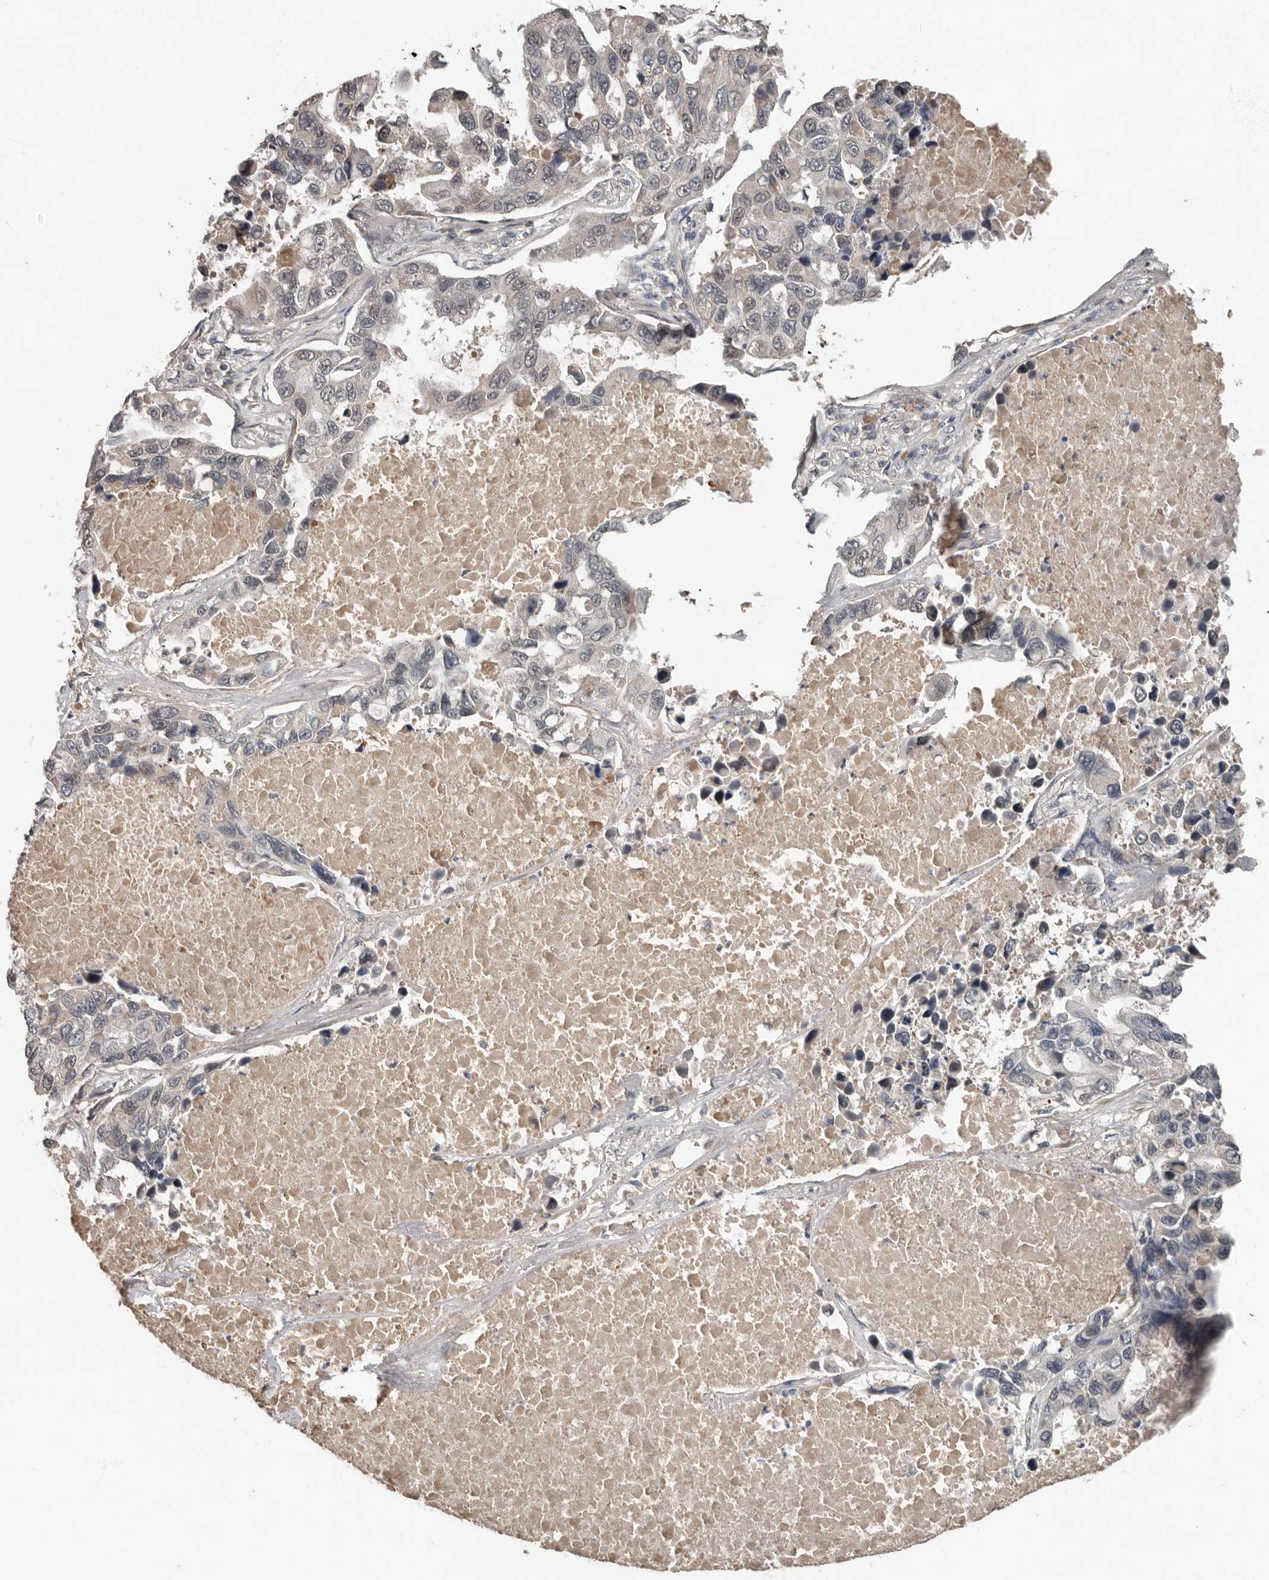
{"staining": {"intensity": "negative", "quantity": "none", "location": "none"}, "tissue": "lung cancer", "cell_type": "Tumor cells", "image_type": "cancer", "snomed": [{"axis": "morphology", "description": "Adenocarcinoma, NOS"}, {"axis": "topography", "description": "Lung"}], "caption": "This is an immunohistochemistry histopathology image of lung adenocarcinoma. There is no expression in tumor cells.", "gene": "LRGUK", "patient": {"sex": "male", "age": 64}}